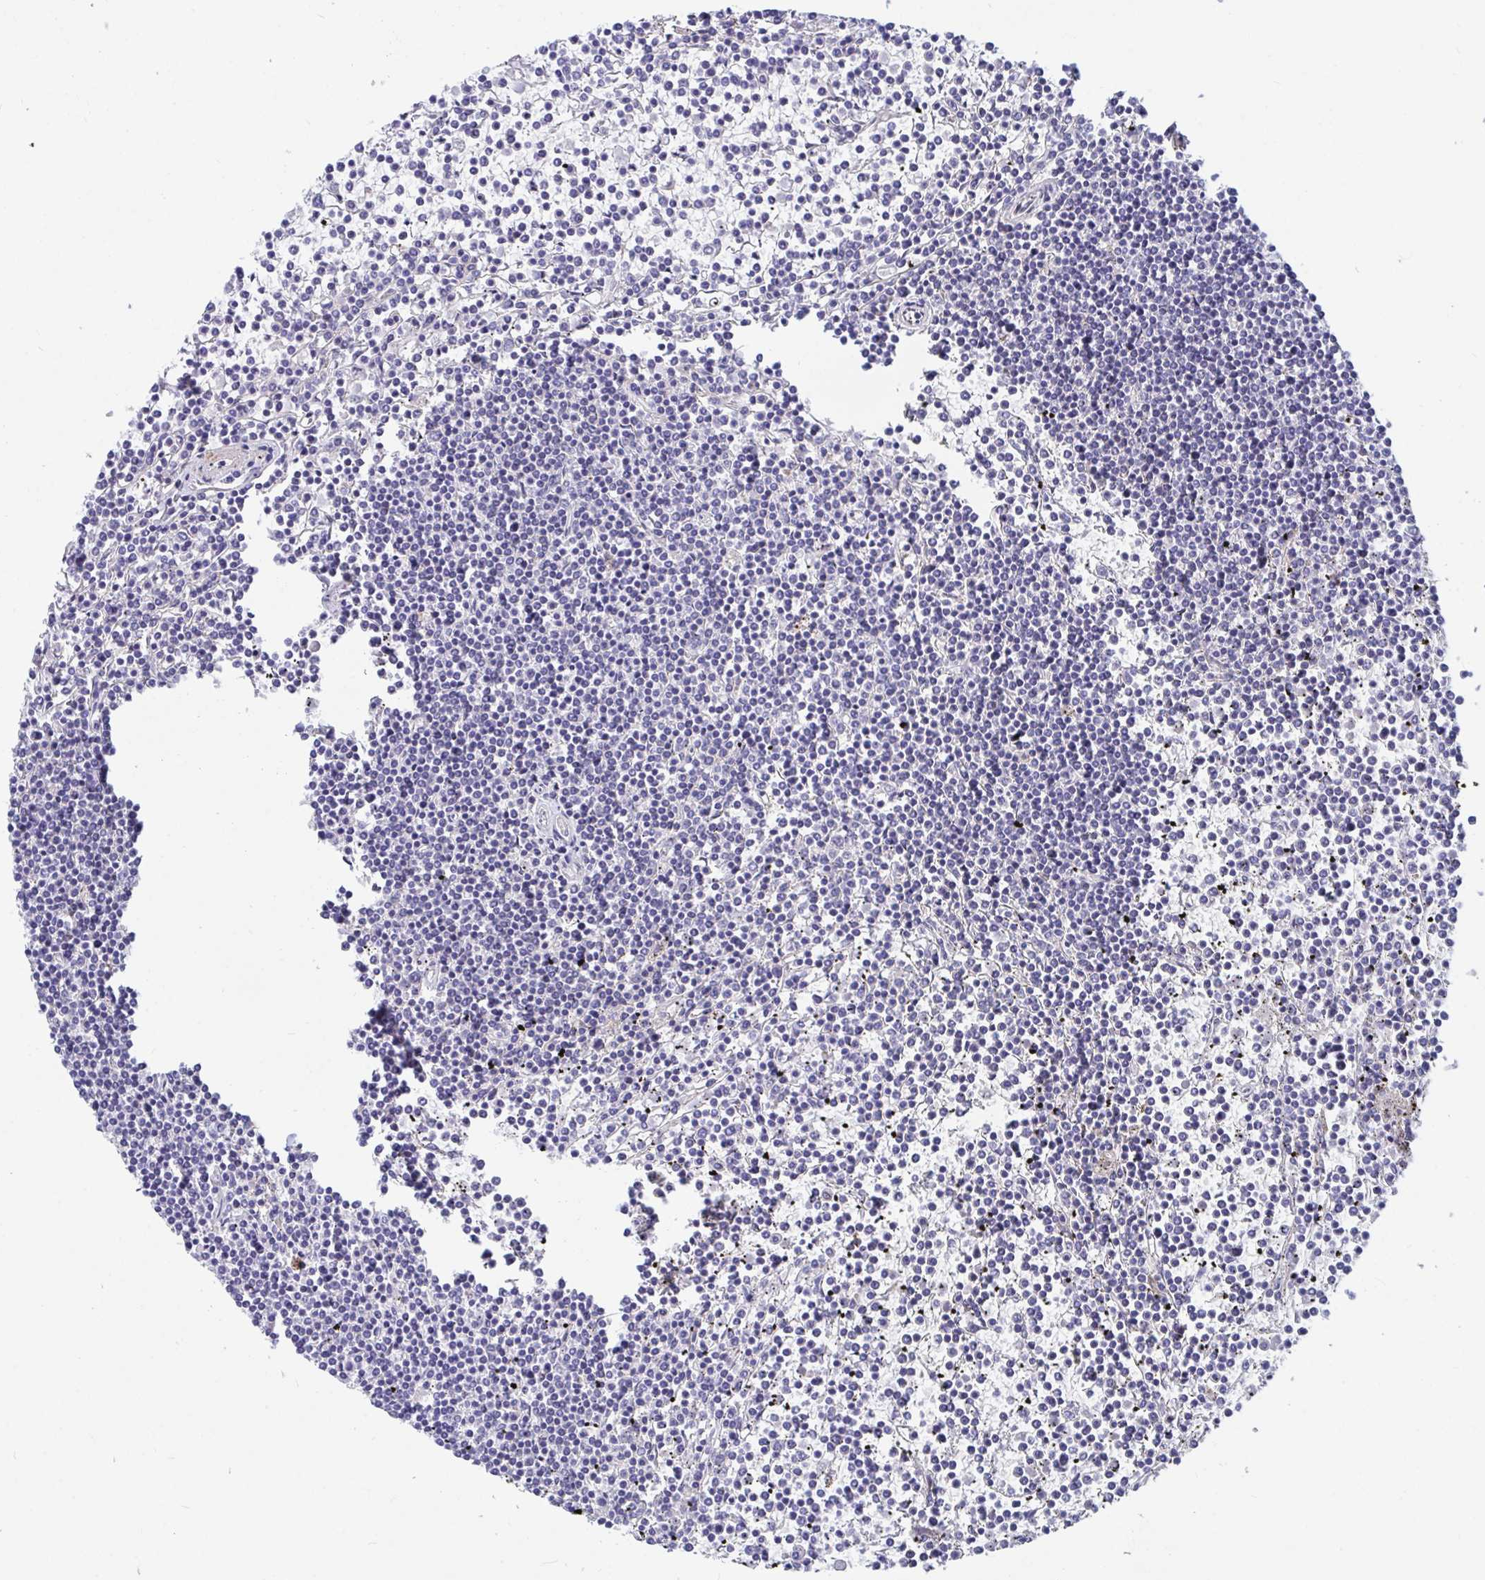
{"staining": {"intensity": "negative", "quantity": "none", "location": "none"}, "tissue": "lymphoma", "cell_type": "Tumor cells", "image_type": "cancer", "snomed": [{"axis": "morphology", "description": "Malignant lymphoma, non-Hodgkin's type, Low grade"}, {"axis": "topography", "description": "Spleen"}], "caption": "Immunohistochemistry (IHC) histopathology image of lymphoma stained for a protein (brown), which exhibits no expression in tumor cells. Nuclei are stained in blue.", "gene": "FAM156B", "patient": {"sex": "female", "age": 19}}